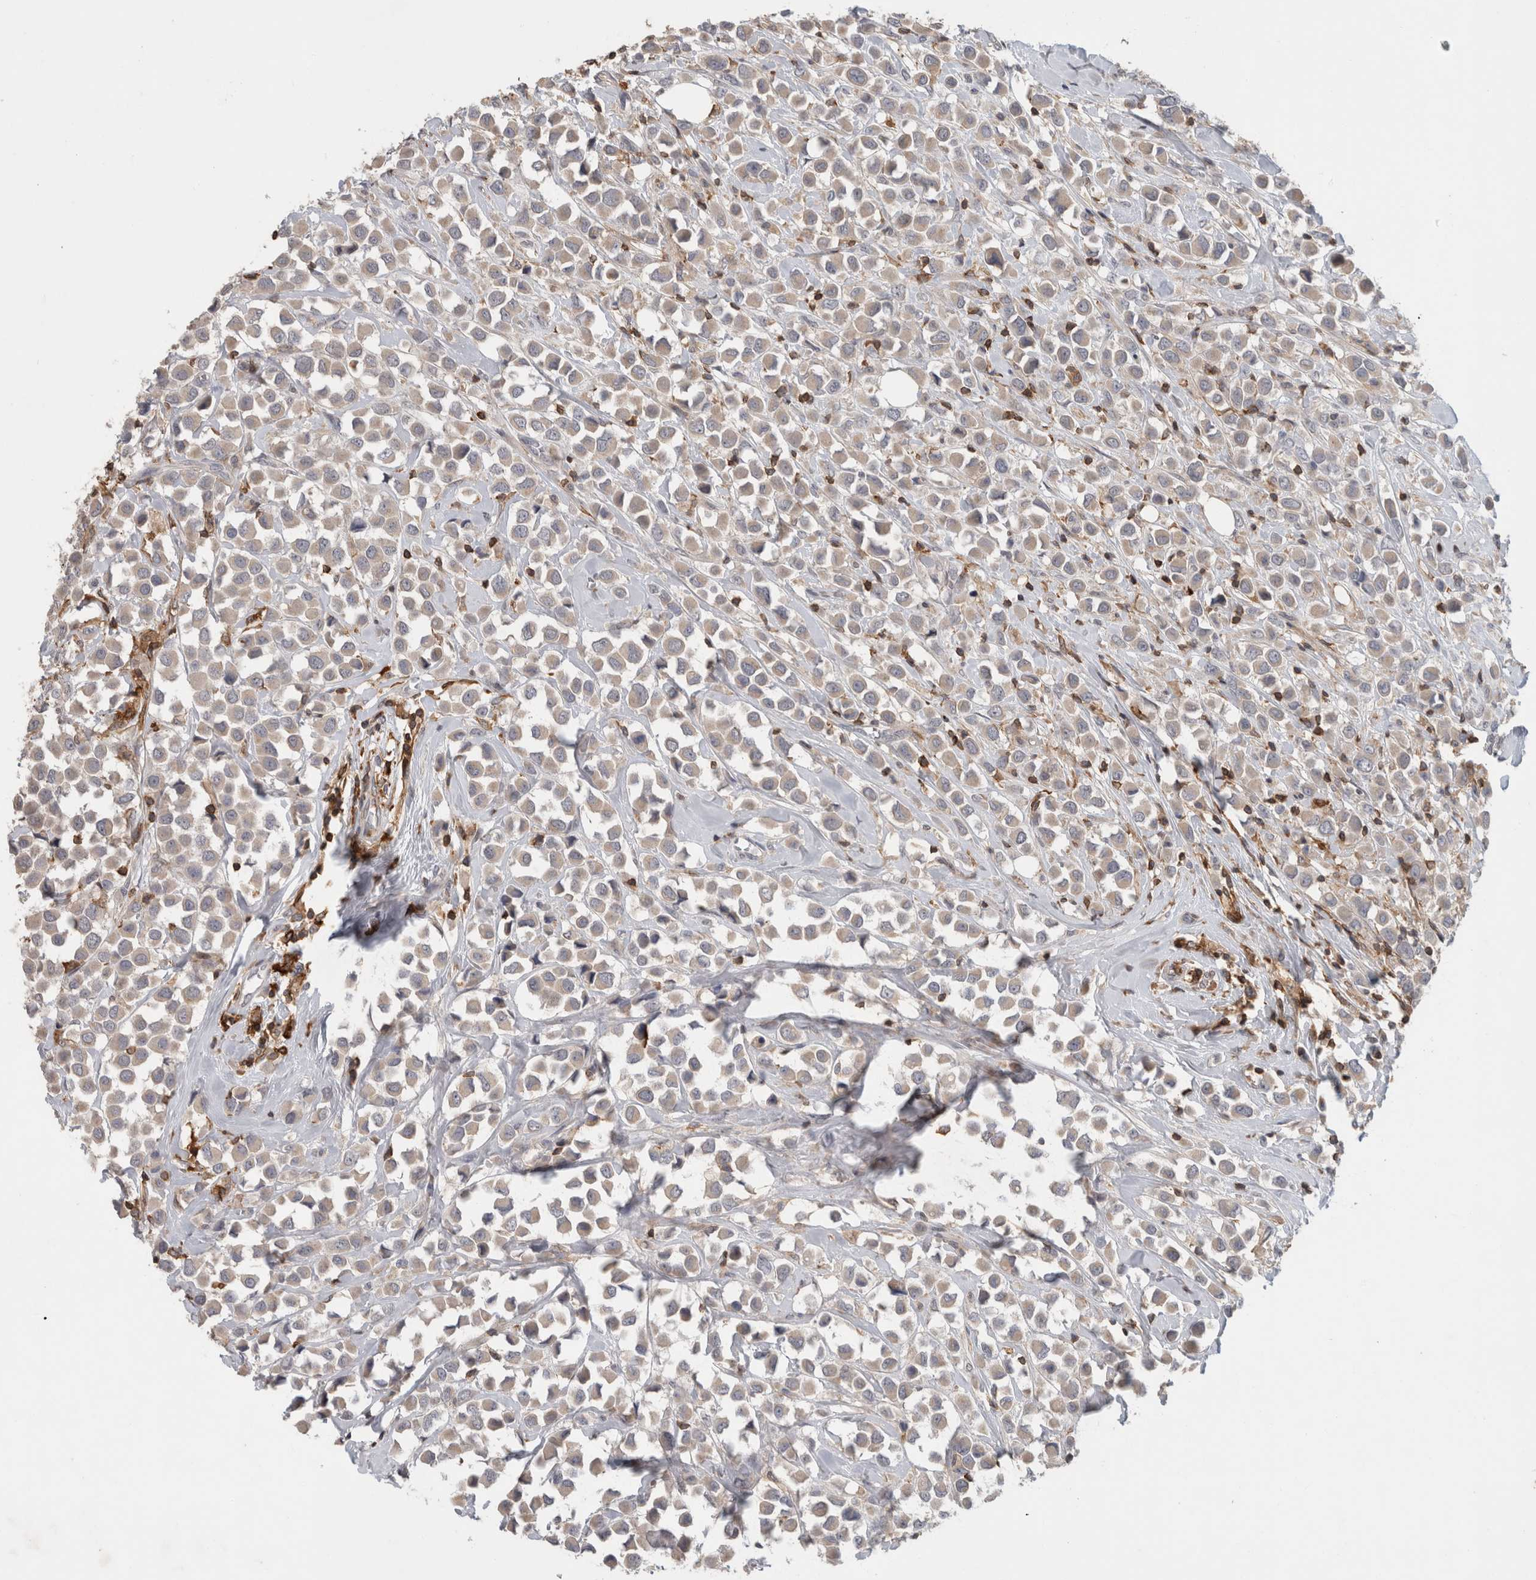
{"staining": {"intensity": "negative", "quantity": "none", "location": "none"}, "tissue": "breast cancer", "cell_type": "Tumor cells", "image_type": "cancer", "snomed": [{"axis": "morphology", "description": "Duct carcinoma"}, {"axis": "topography", "description": "Breast"}], "caption": "This is an immunohistochemistry (IHC) image of human infiltrating ductal carcinoma (breast). There is no positivity in tumor cells.", "gene": "GFRA2", "patient": {"sex": "female", "age": 61}}